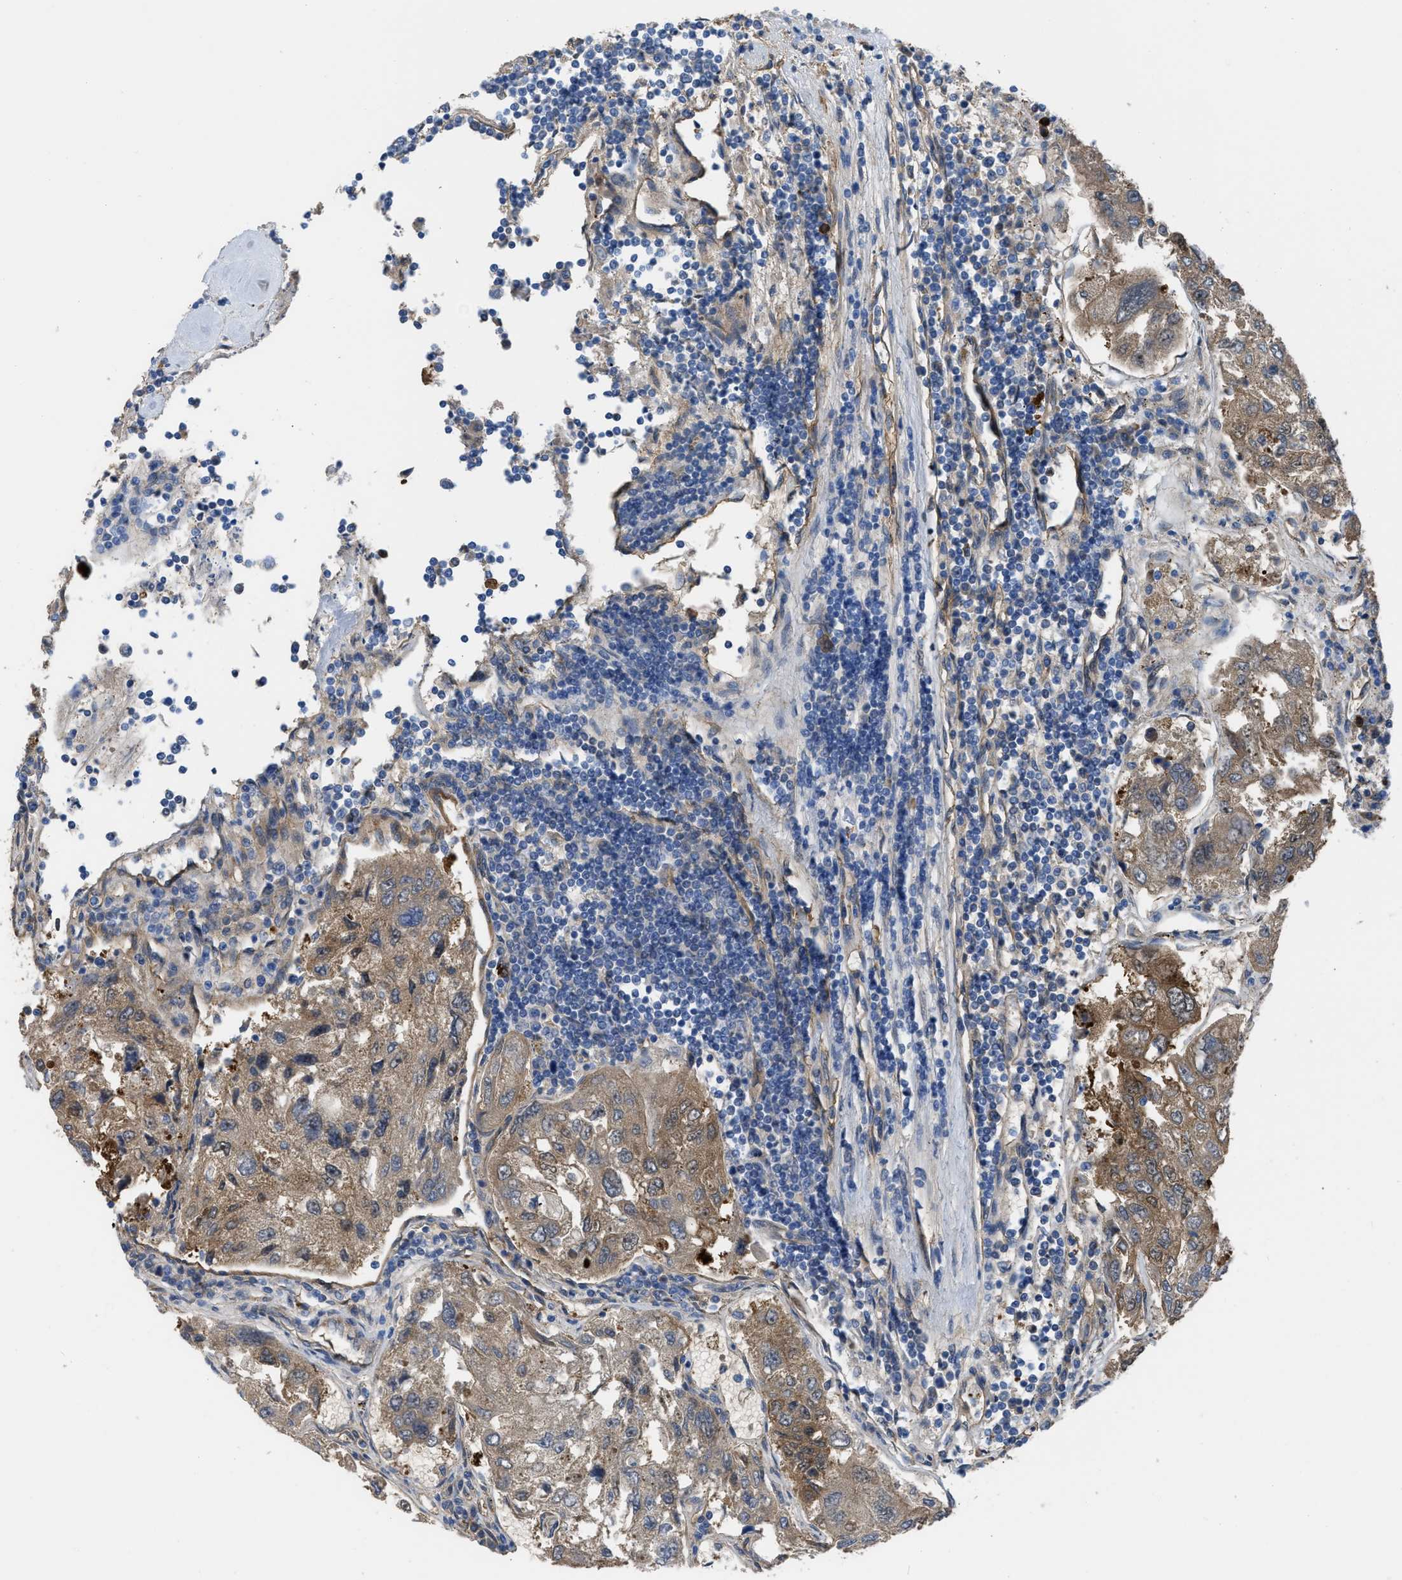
{"staining": {"intensity": "moderate", "quantity": "25%-75%", "location": "cytoplasmic/membranous"}, "tissue": "urothelial cancer", "cell_type": "Tumor cells", "image_type": "cancer", "snomed": [{"axis": "morphology", "description": "Urothelial carcinoma, High grade"}, {"axis": "topography", "description": "Lymph node"}, {"axis": "topography", "description": "Urinary bladder"}], "caption": "Moderate cytoplasmic/membranous staining is identified in about 25%-75% of tumor cells in urothelial carcinoma (high-grade).", "gene": "TRIOBP", "patient": {"sex": "male", "age": 51}}